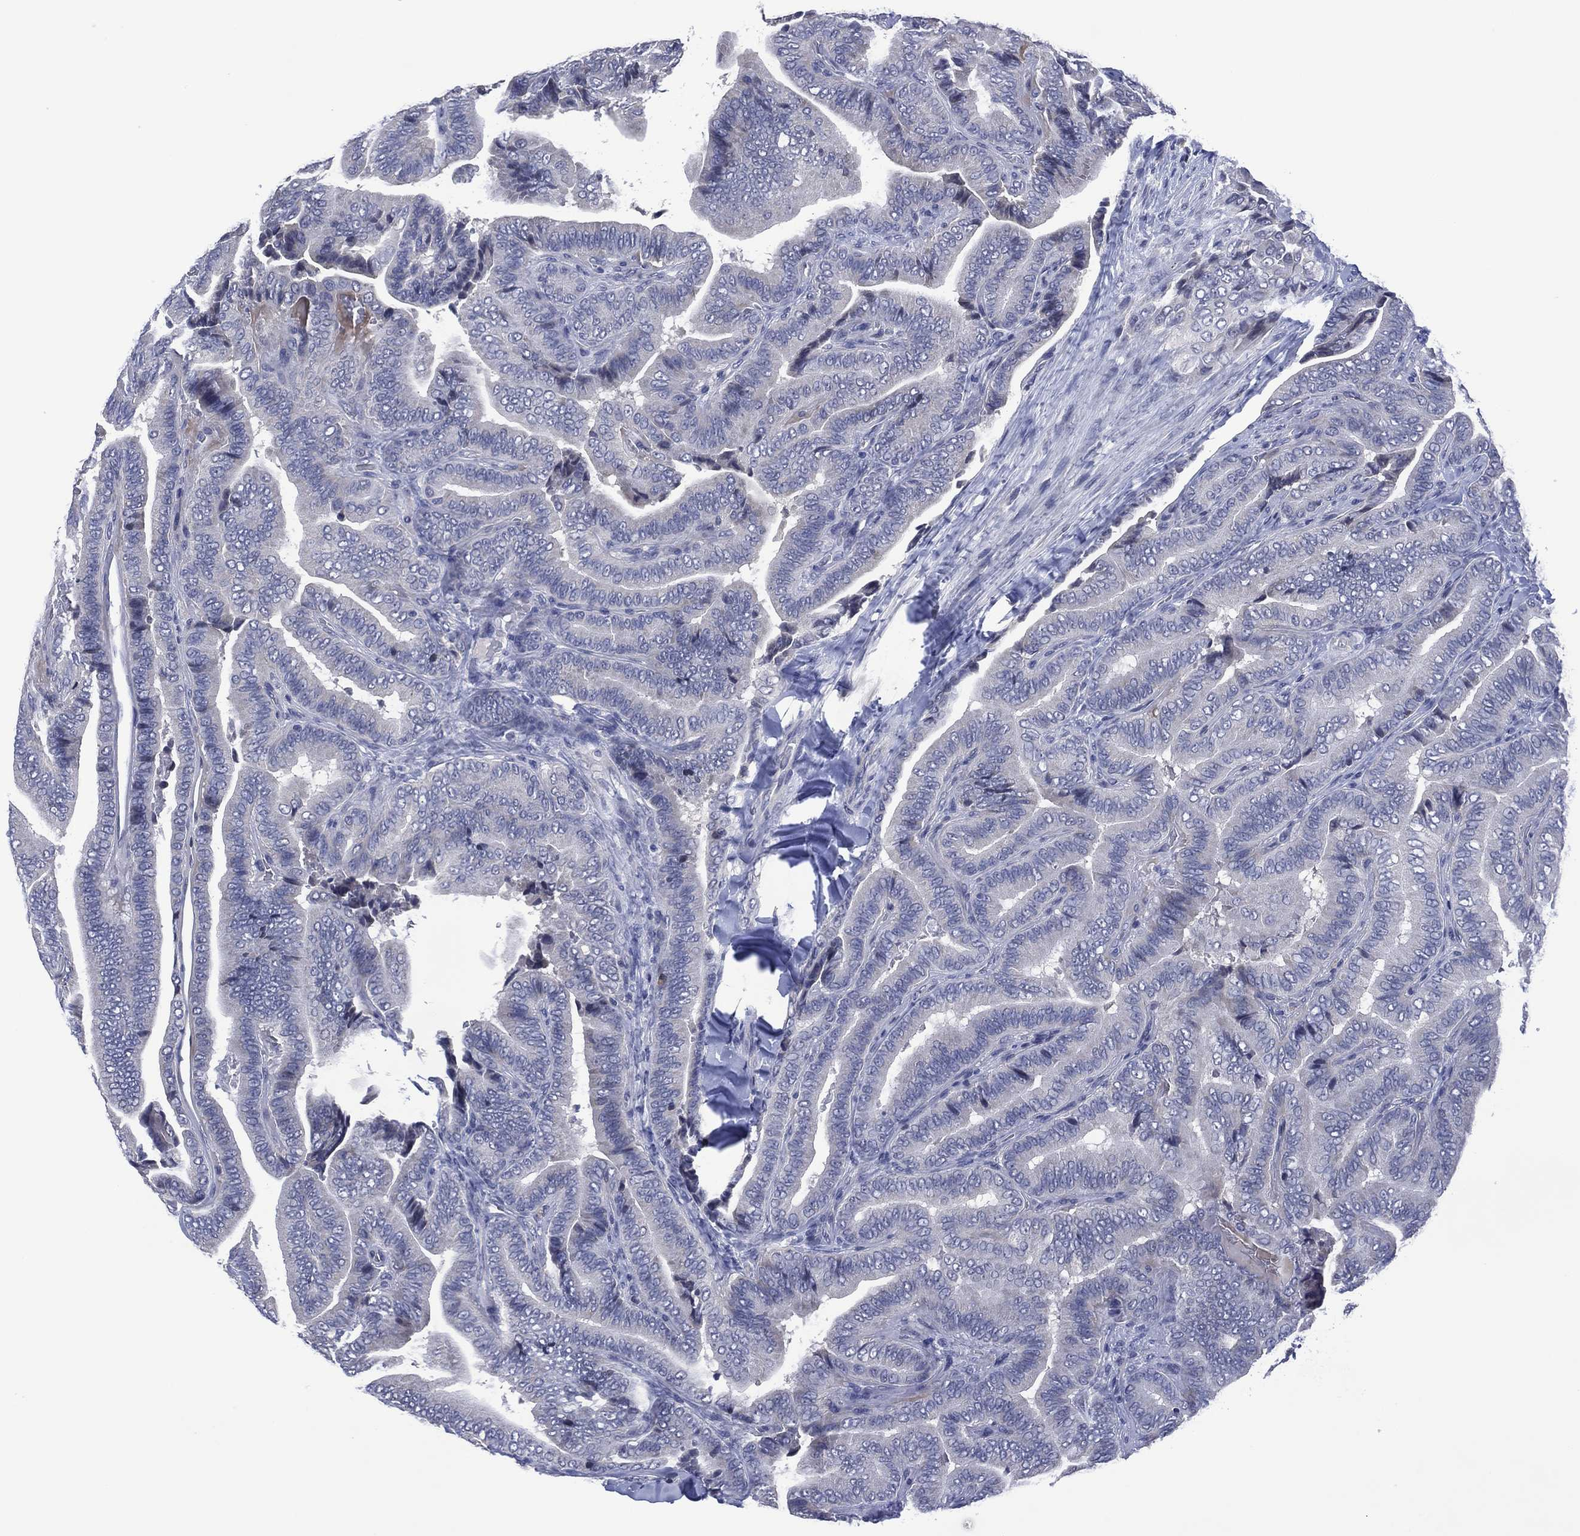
{"staining": {"intensity": "negative", "quantity": "none", "location": "none"}, "tissue": "thyroid cancer", "cell_type": "Tumor cells", "image_type": "cancer", "snomed": [{"axis": "morphology", "description": "Papillary adenocarcinoma, NOS"}, {"axis": "topography", "description": "Thyroid gland"}], "caption": "An IHC micrograph of thyroid papillary adenocarcinoma is shown. There is no staining in tumor cells of thyroid papillary adenocarcinoma.", "gene": "USP26", "patient": {"sex": "male", "age": 61}}